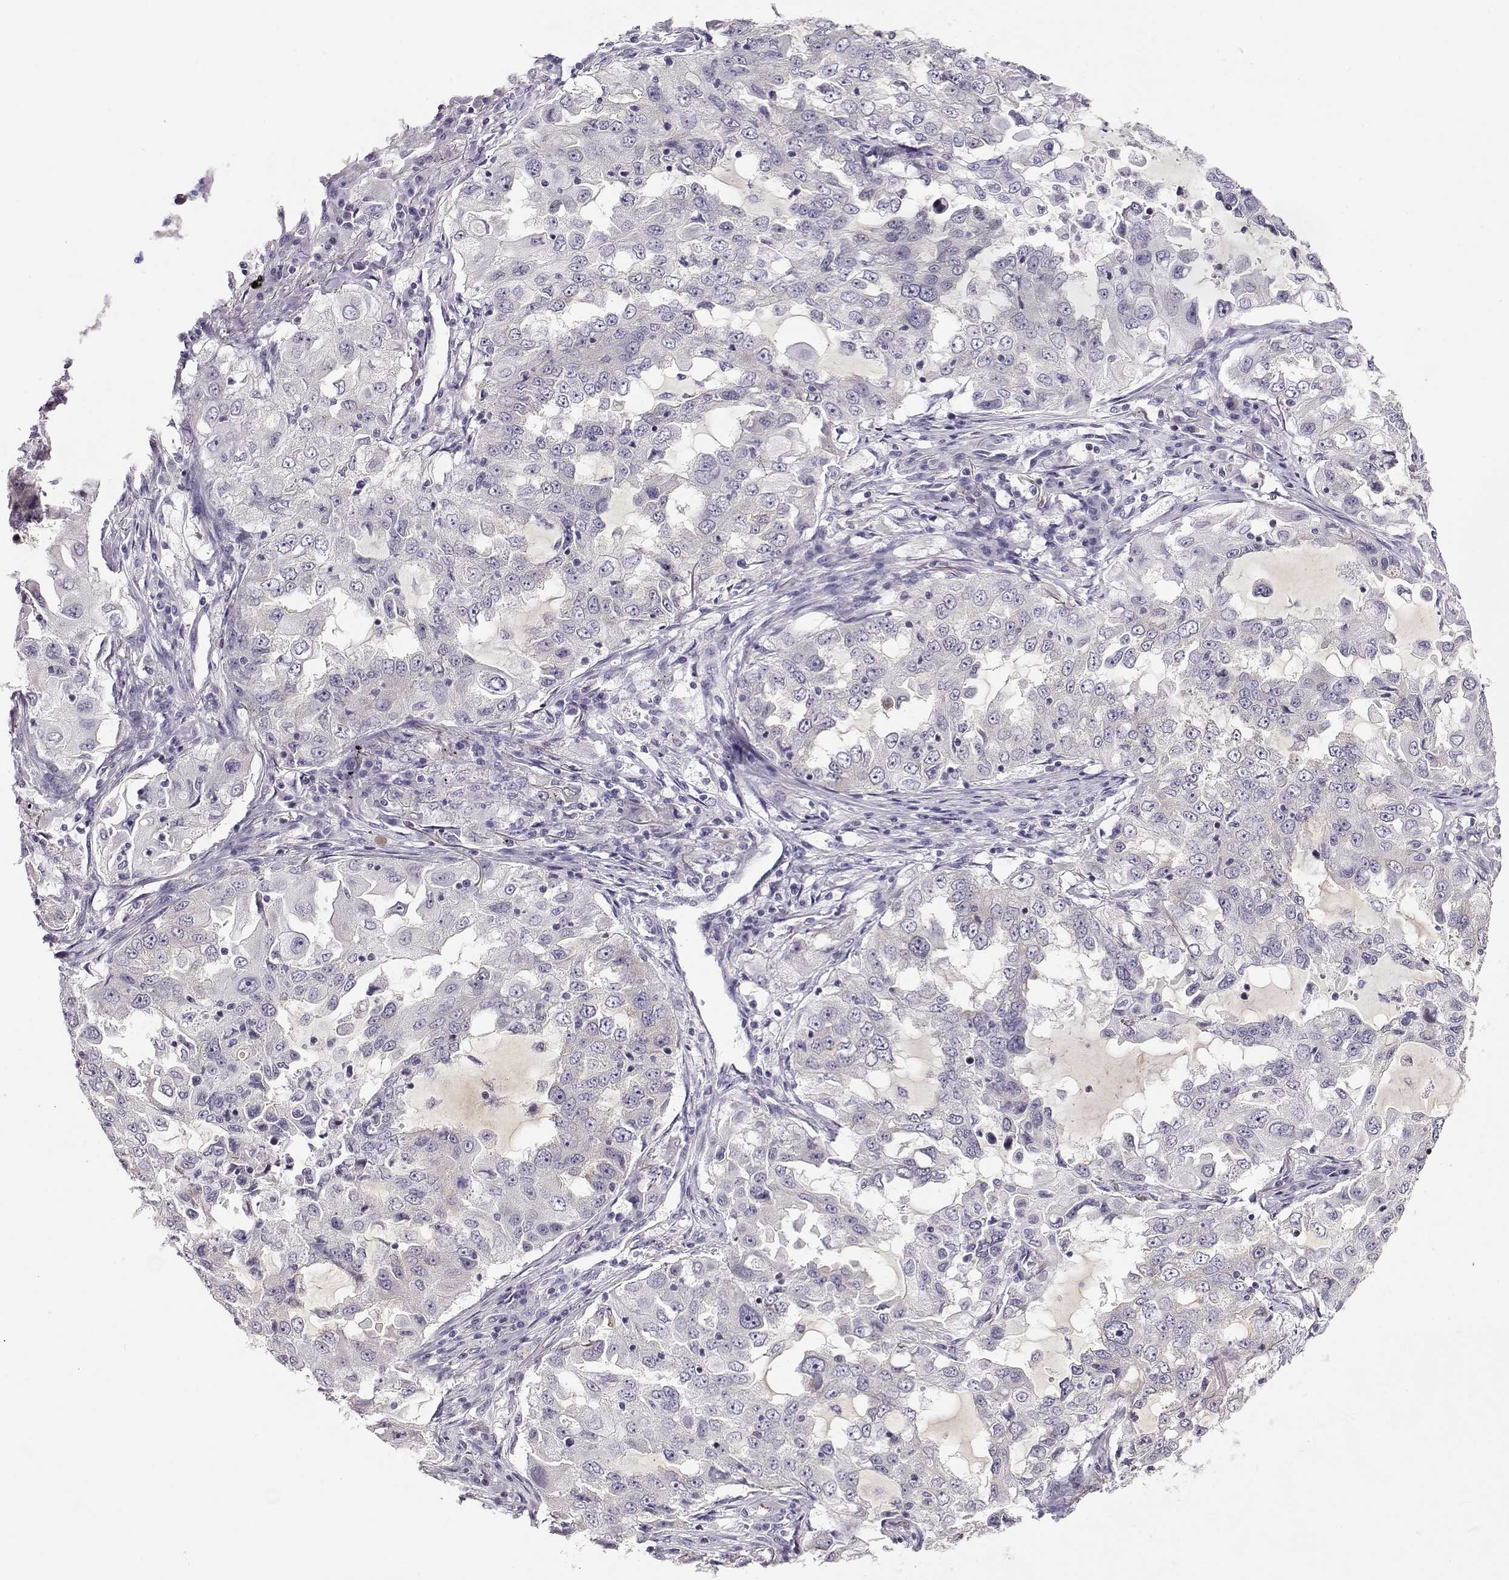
{"staining": {"intensity": "negative", "quantity": "none", "location": "none"}, "tissue": "lung cancer", "cell_type": "Tumor cells", "image_type": "cancer", "snomed": [{"axis": "morphology", "description": "Adenocarcinoma, NOS"}, {"axis": "topography", "description": "Lung"}], "caption": "This is a photomicrograph of immunohistochemistry (IHC) staining of adenocarcinoma (lung), which shows no expression in tumor cells. The staining is performed using DAB (3,3'-diaminobenzidine) brown chromogen with nuclei counter-stained in using hematoxylin.", "gene": "CRX", "patient": {"sex": "female", "age": 61}}